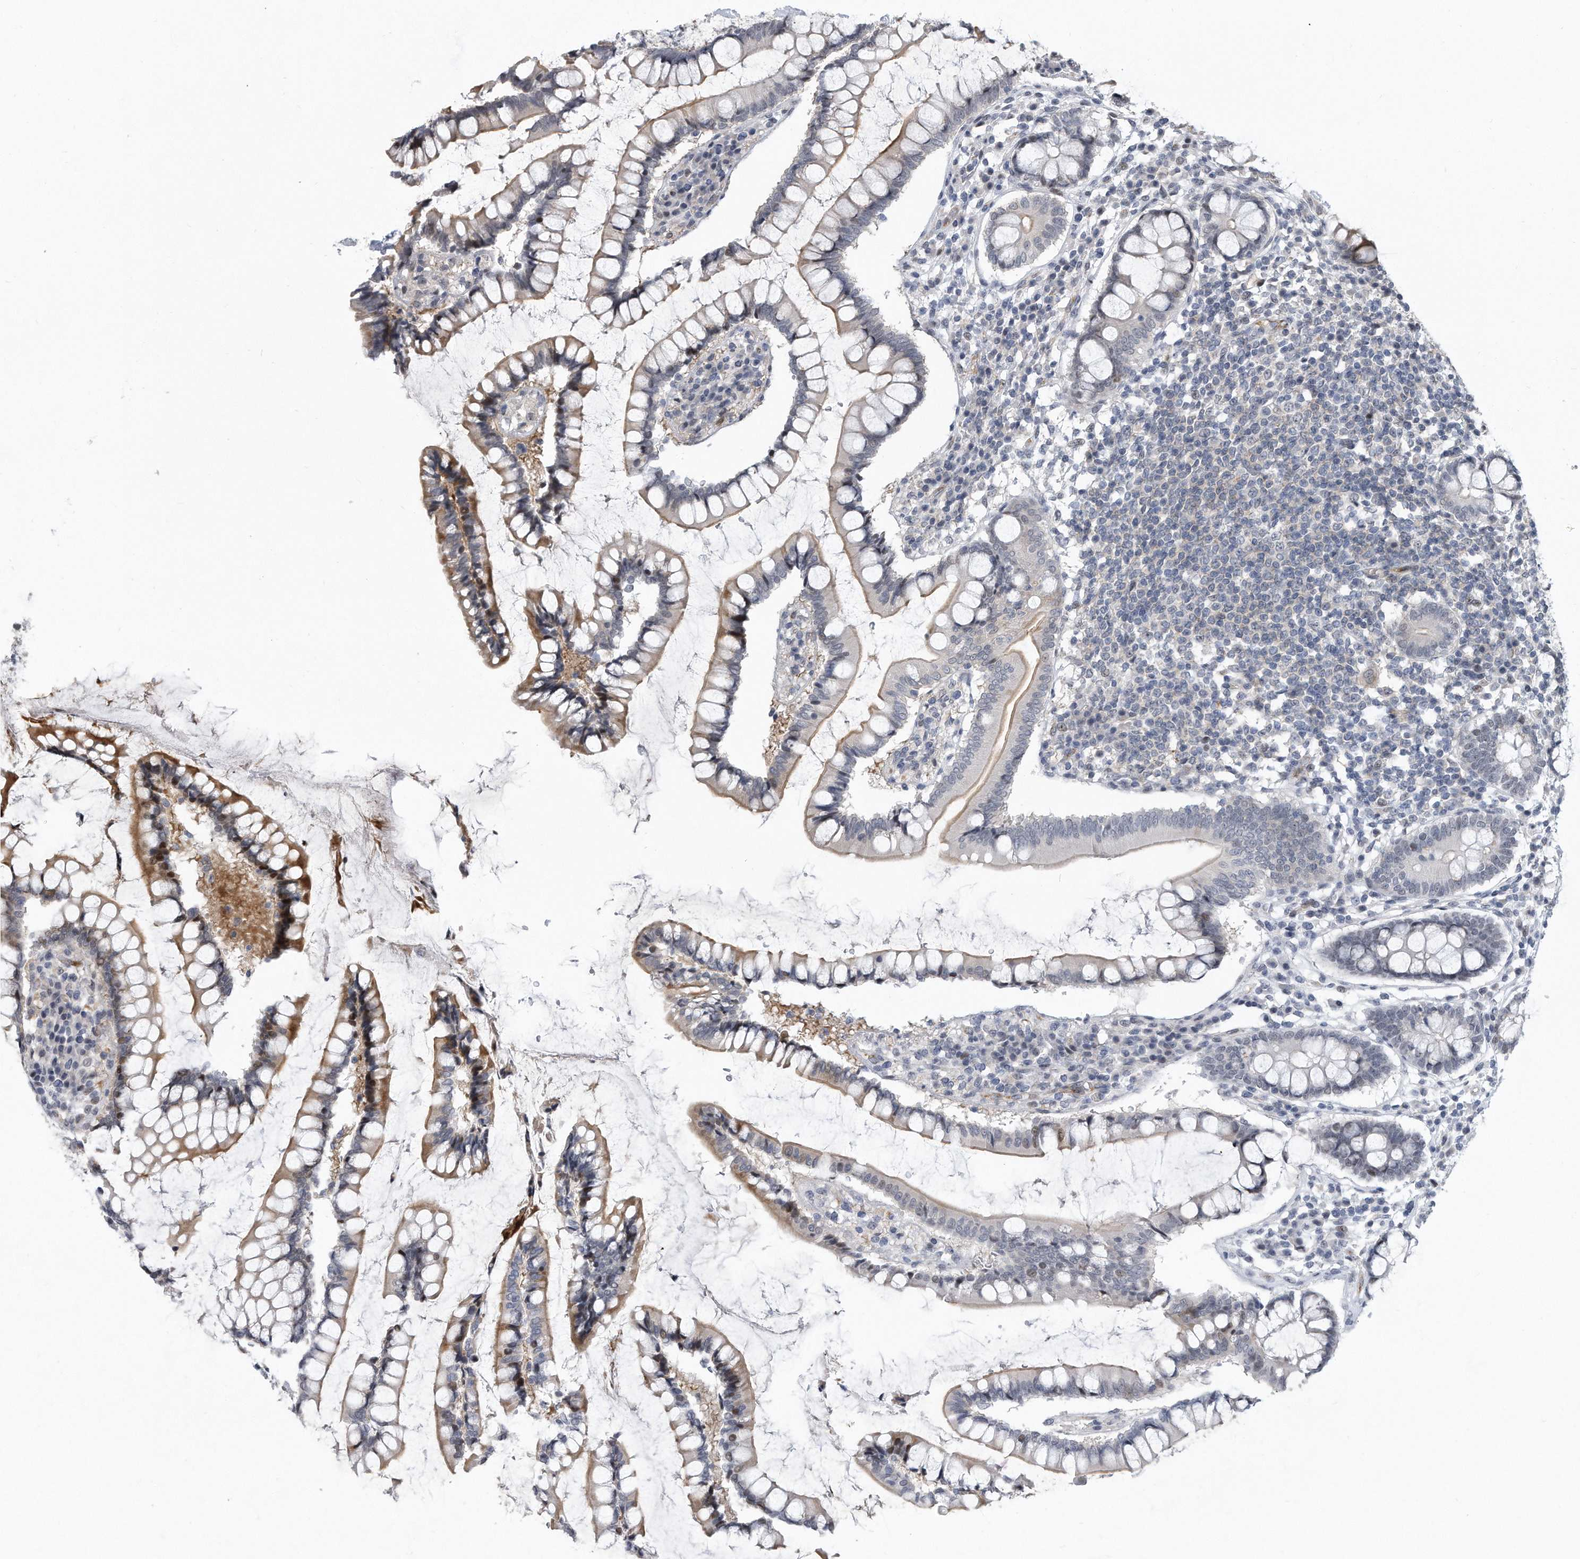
{"staining": {"intensity": "weak", "quantity": ">75%", "location": "cytoplasmic/membranous"}, "tissue": "colon", "cell_type": "Endothelial cells", "image_type": "normal", "snomed": [{"axis": "morphology", "description": "Normal tissue, NOS"}, {"axis": "topography", "description": "Colon"}], "caption": "Immunohistochemical staining of normal human colon shows >75% levels of weak cytoplasmic/membranous protein expression in approximately >75% of endothelial cells.", "gene": "PGBD2", "patient": {"sex": "female", "age": 79}}